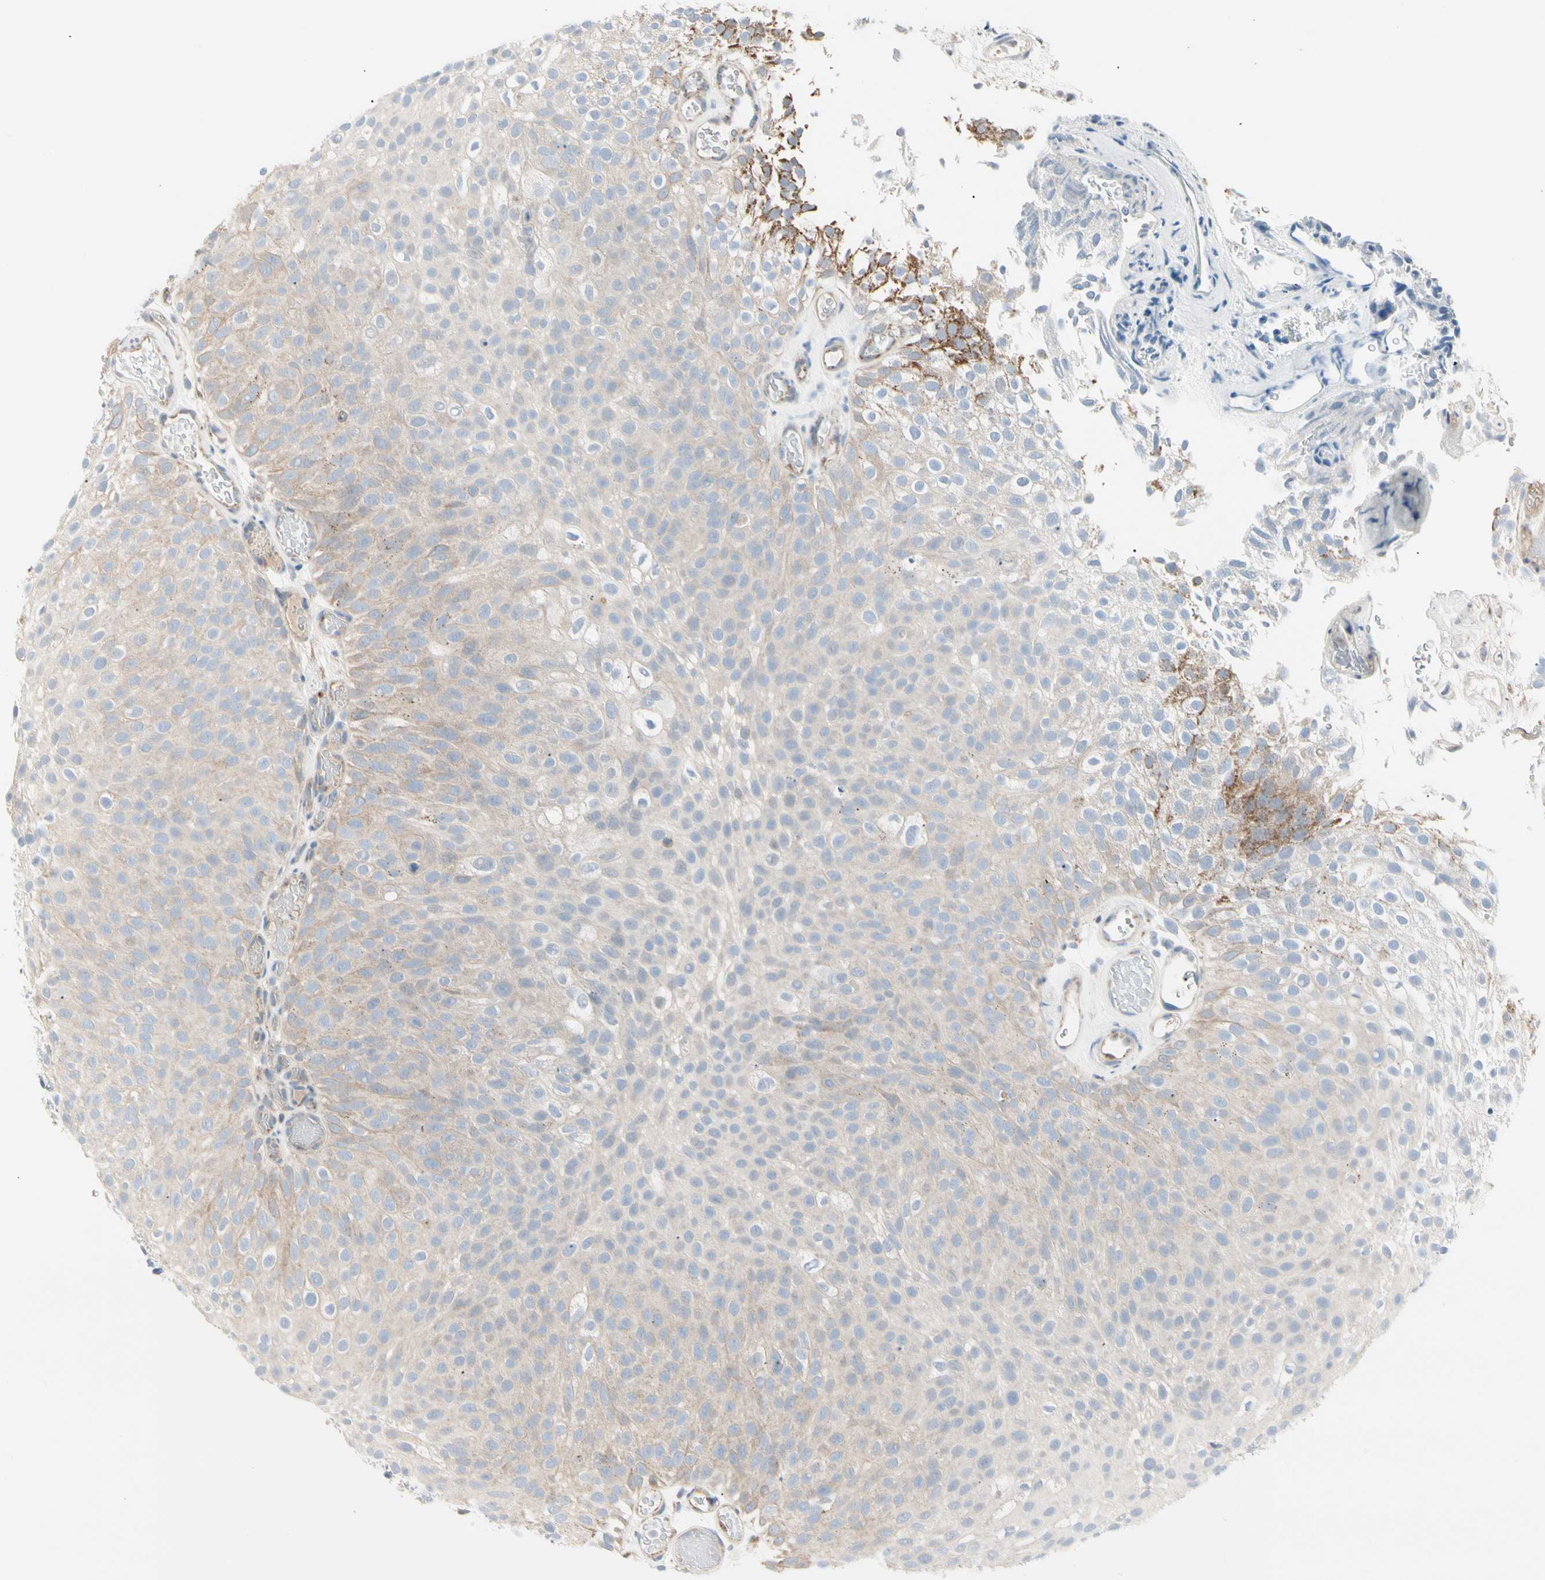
{"staining": {"intensity": "strong", "quantity": "<25%", "location": "cytoplasmic/membranous"}, "tissue": "urothelial cancer", "cell_type": "Tumor cells", "image_type": "cancer", "snomed": [{"axis": "morphology", "description": "Urothelial carcinoma, Low grade"}, {"axis": "topography", "description": "Urinary bladder"}], "caption": "Immunohistochemical staining of human low-grade urothelial carcinoma displays strong cytoplasmic/membranous protein positivity in approximately <25% of tumor cells.", "gene": "ALDH18A1", "patient": {"sex": "male", "age": 78}}